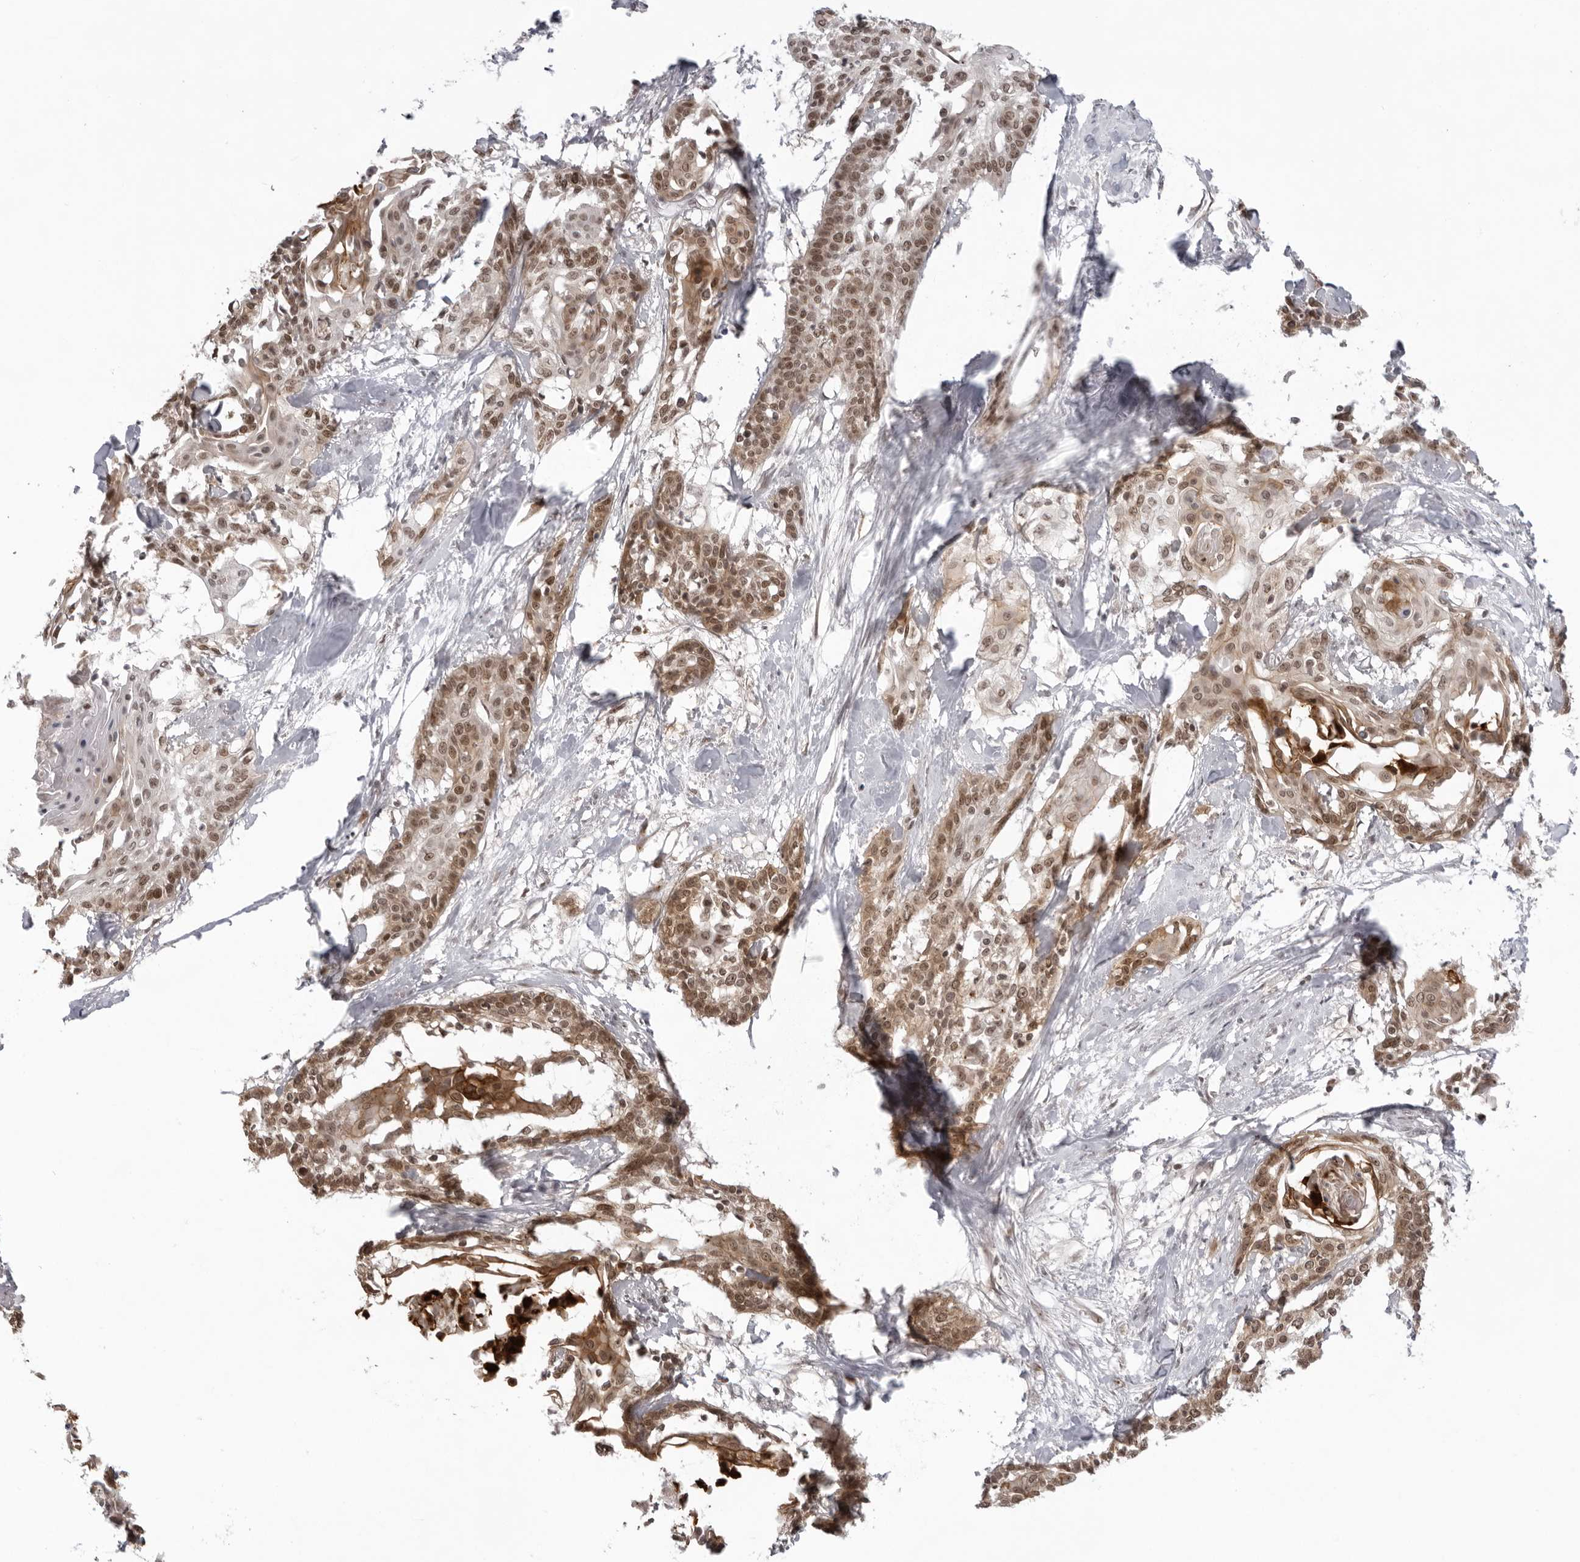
{"staining": {"intensity": "moderate", "quantity": ">75%", "location": "cytoplasmic/membranous,nuclear"}, "tissue": "cervical cancer", "cell_type": "Tumor cells", "image_type": "cancer", "snomed": [{"axis": "morphology", "description": "Squamous cell carcinoma, NOS"}, {"axis": "topography", "description": "Cervix"}], "caption": "About >75% of tumor cells in human squamous cell carcinoma (cervical) exhibit moderate cytoplasmic/membranous and nuclear protein staining as visualized by brown immunohistochemical staining.", "gene": "EXOSC10", "patient": {"sex": "female", "age": 57}}